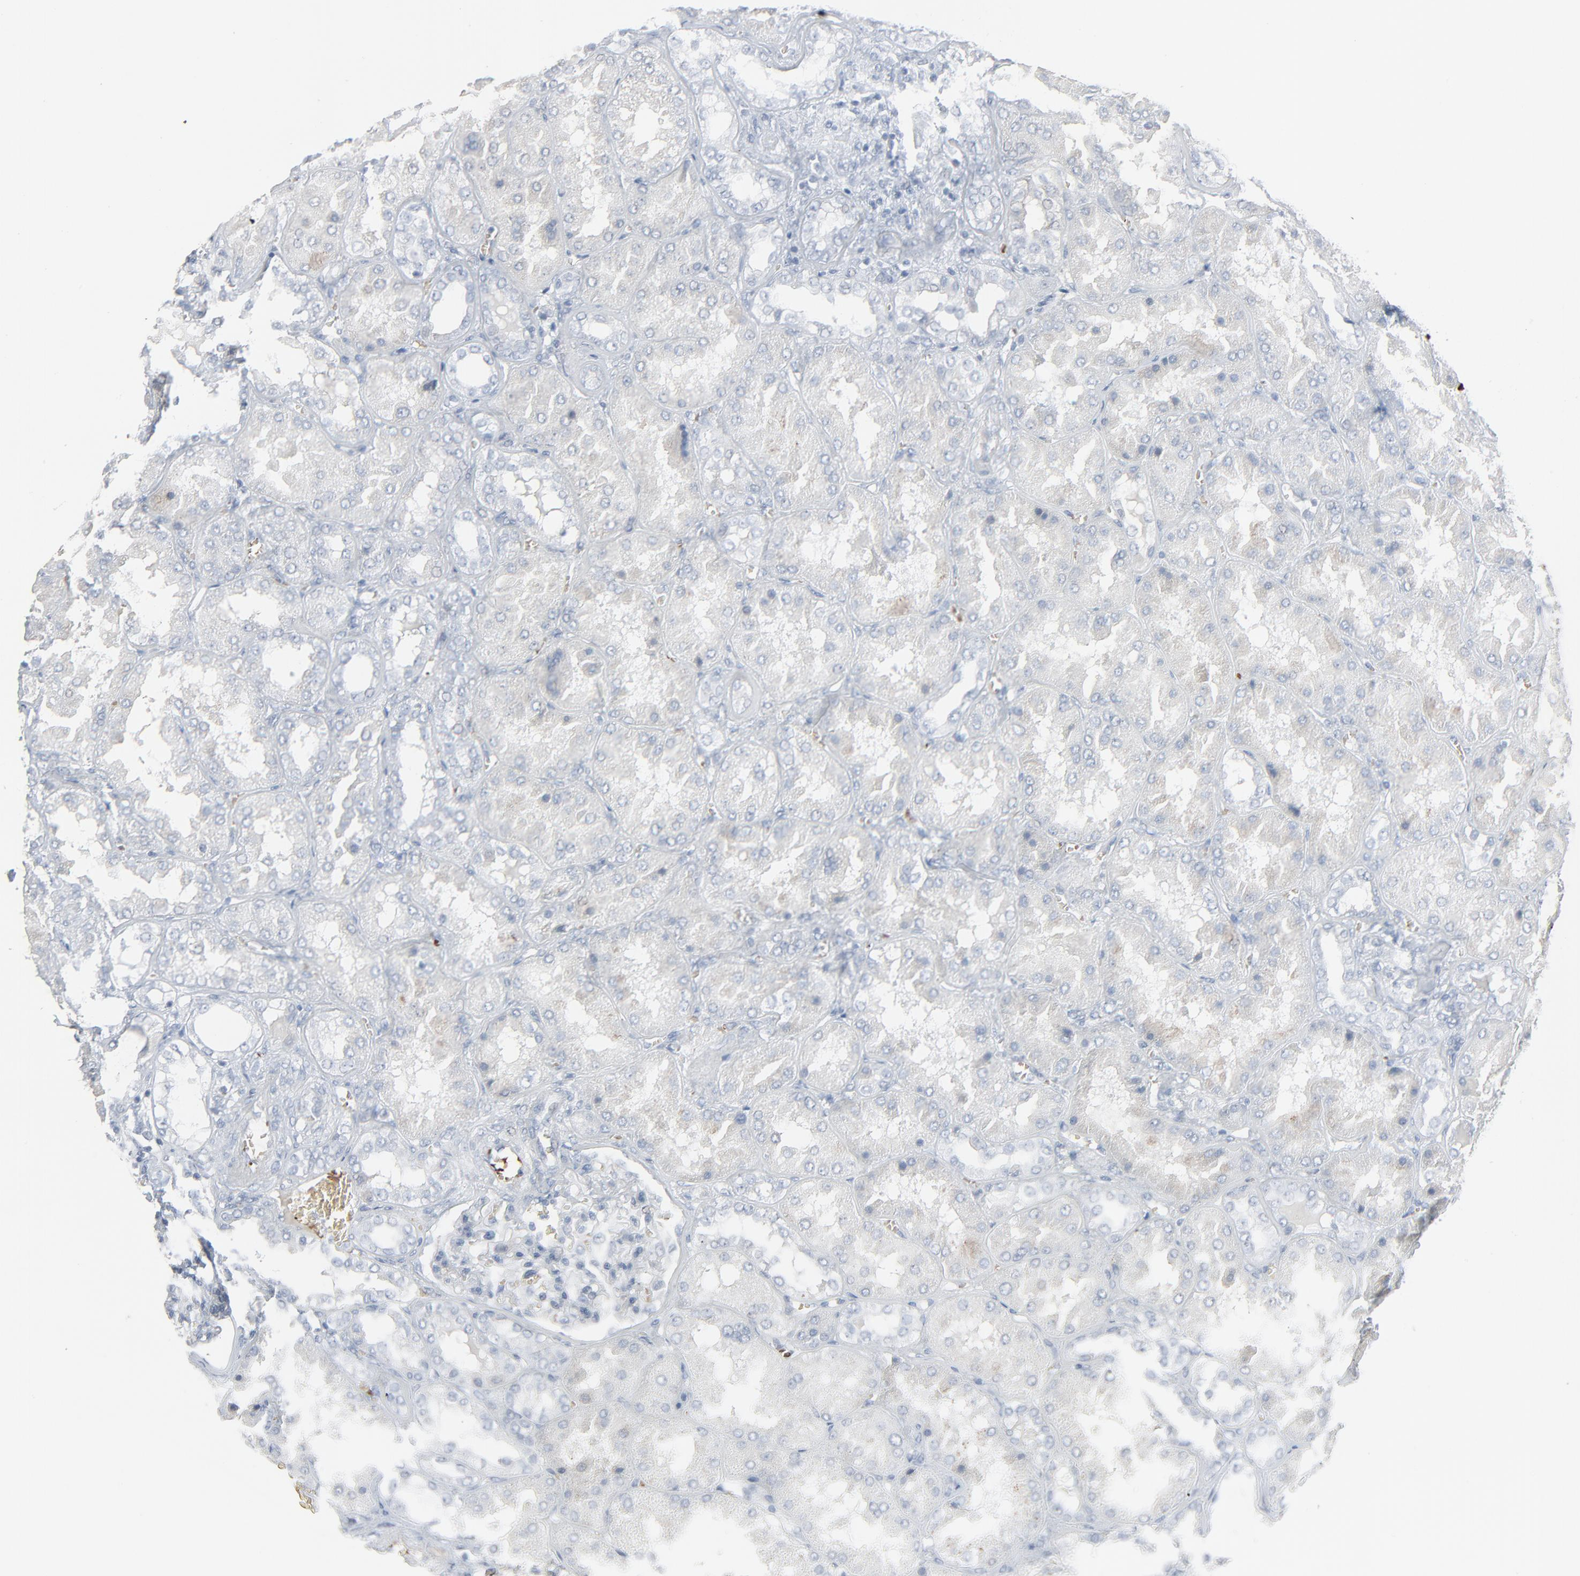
{"staining": {"intensity": "negative", "quantity": "none", "location": "none"}, "tissue": "kidney", "cell_type": "Cells in glomeruli", "image_type": "normal", "snomed": [{"axis": "morphology", "description": "Normal tissue, NOS"}, {"axis": "topography", "description": "Kidney"}], "caption": "The photomicrograph shows no significant staining in cells in glomeruli of kidney.", "gene": "SAGE1", "patient": {"sex": "female", "age": 56}}